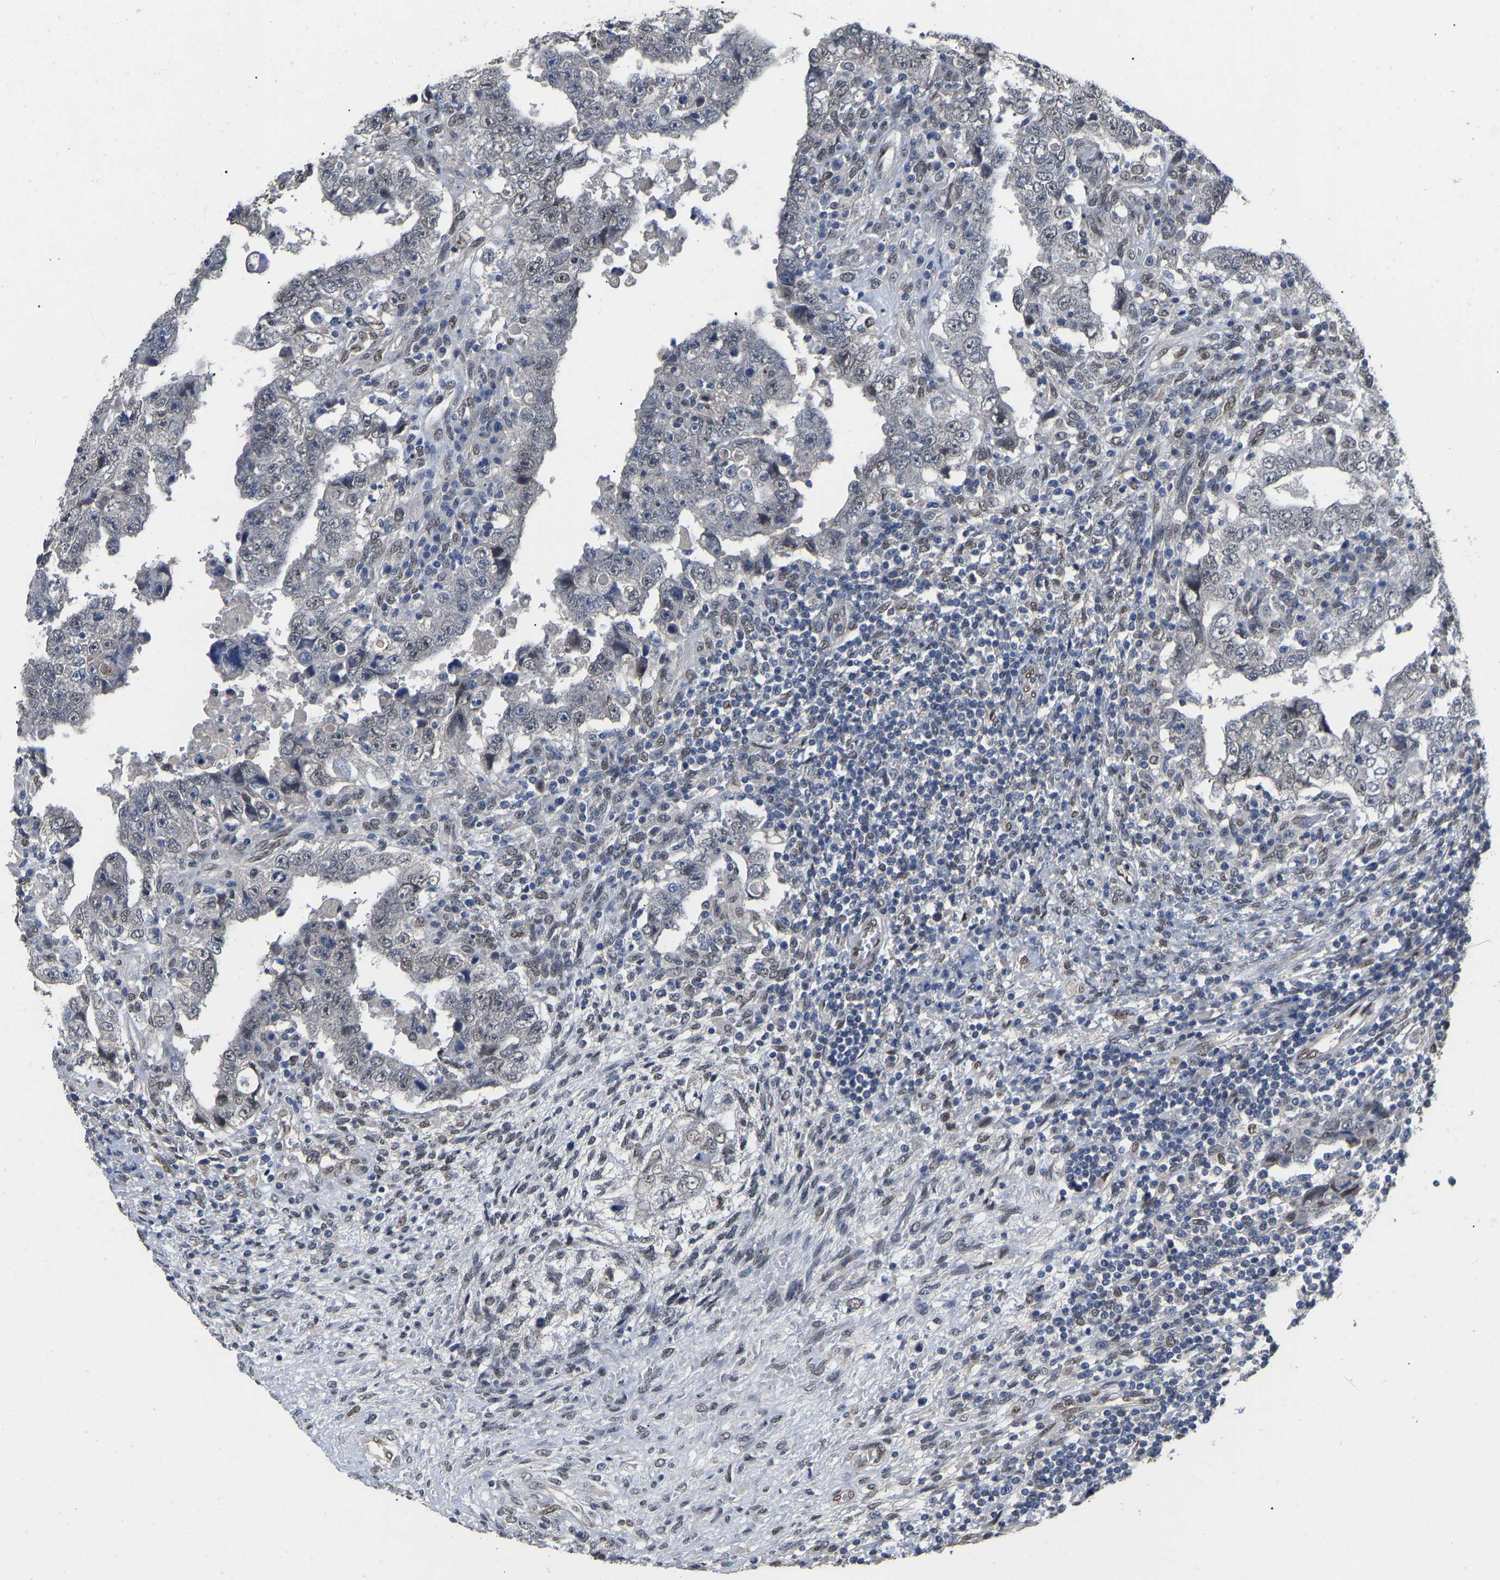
{"staining": {"intensity": "weak", "quantity": "25%-75%", "location": "nuclear"}, "tissue": "testis cancer", "cell_type": "Tumor cells", "image_type": "cancer", "snomed": [{"axis": "morphology", "description": "Carcinoma, Embryonal, NOS"}, {"axis": "topography", "description": "Testis"}], "caption": "IHC staining of testis cancer (embryonal carcinoma), which exhibits low levels of weak nuclear expression in approximately 25%-75% of tumor cells indicating weak nuclear protein staining. The staining was performed using DAB (3,3'-diaminobenzidine) (brown) for protein detection and nuclei were counterstained in hematoxylin (blue).", "gene": "QKI", "patient": {"sex": "male", "age": 26}}